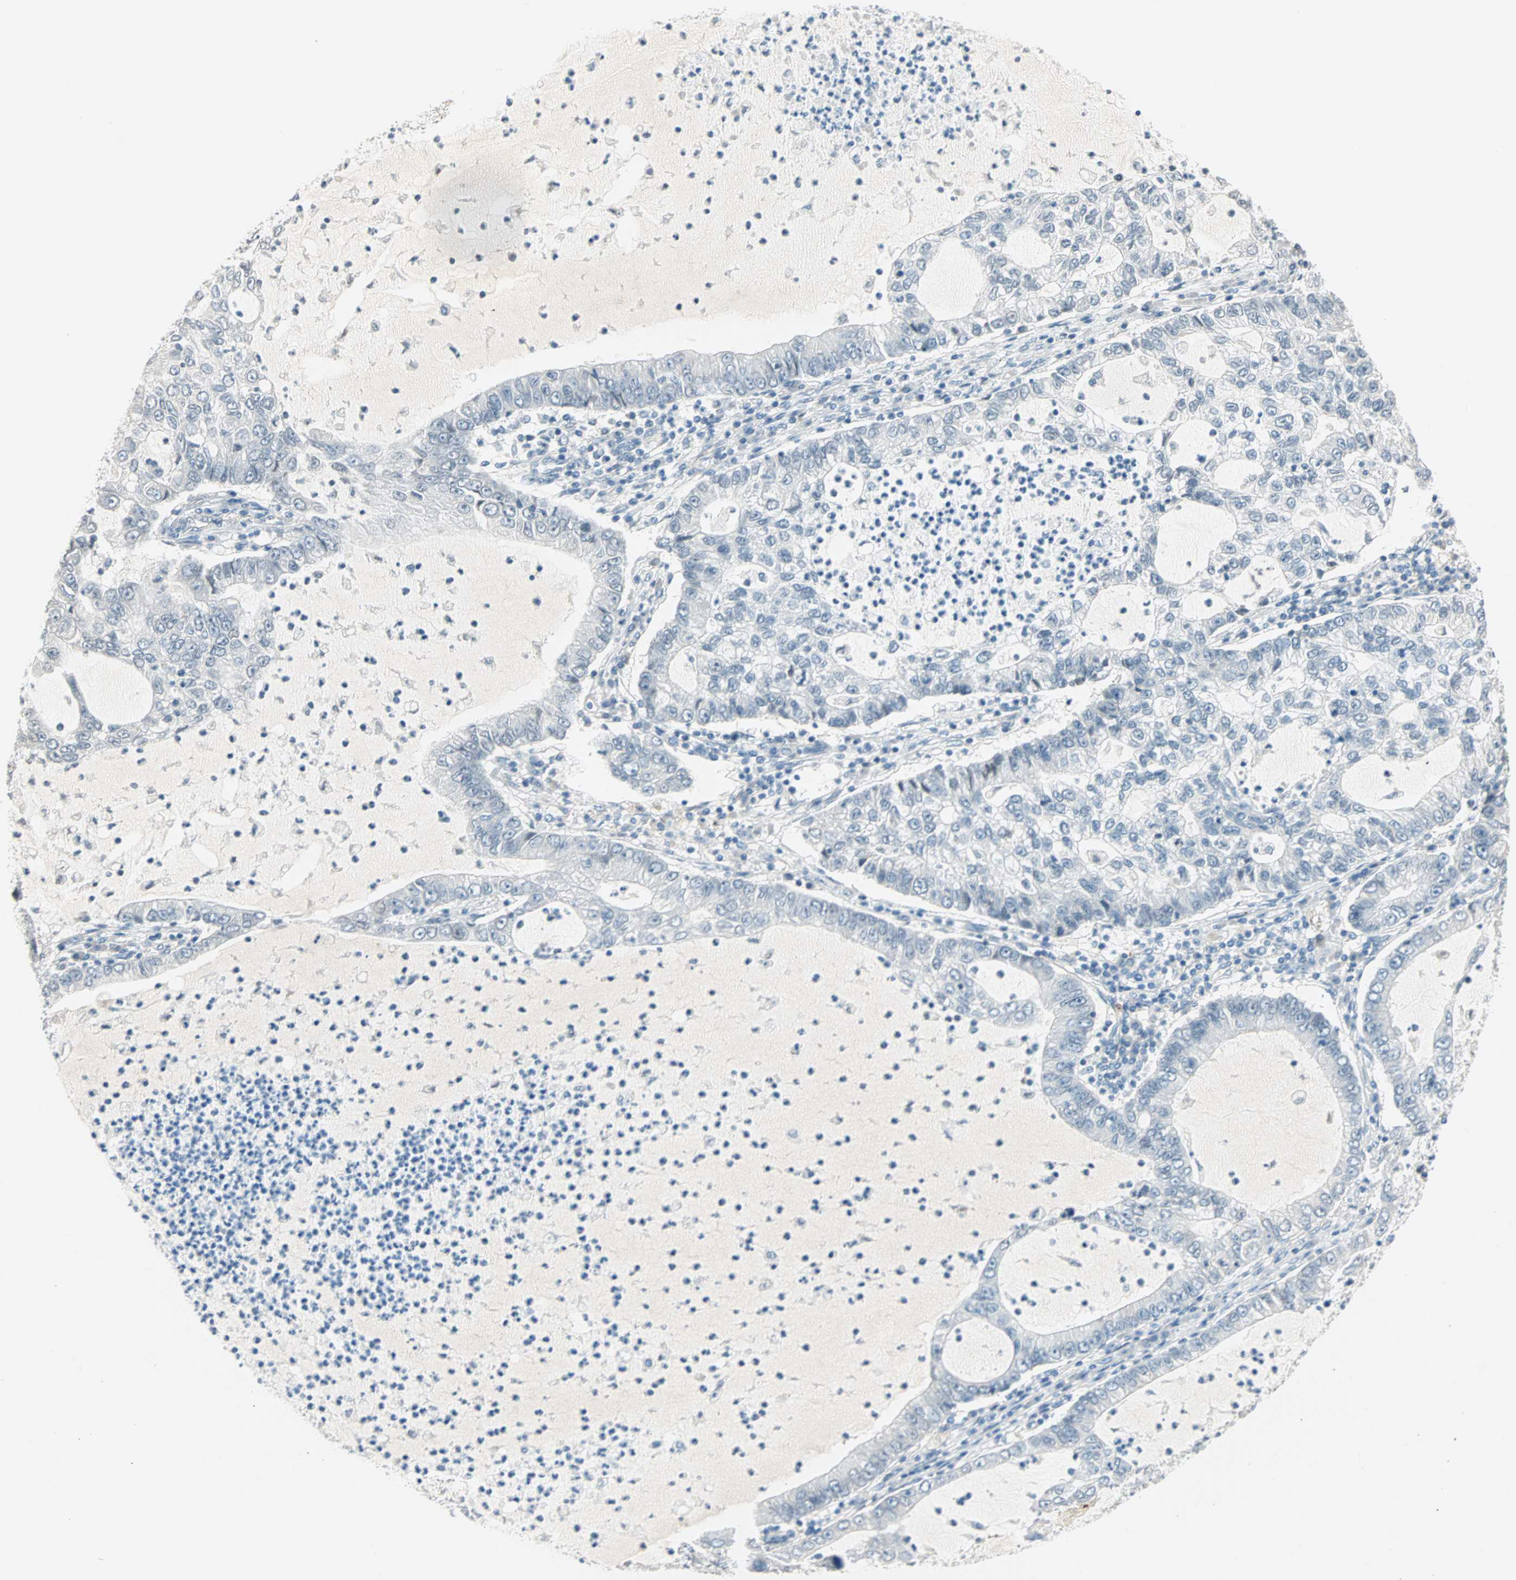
{"staining": {"intensity": "negative", "quantity": "none", "location": "none"}, "tissue": "lung cancer", "cell_type": "Tumor cells", "image_type": "cancer", "snomed": [{"axis": "morphology", "description": "Adenocarcinoma, NOS"}, {"axis": "topography", "description": "Lung"}], "caption": "This is an immunohistochemistry micrograph of human adenocarcinoma (lung). There is no expression in tumor cells.", "gene": "BCAN", "patient": {"sex": "female", "age": 51}}